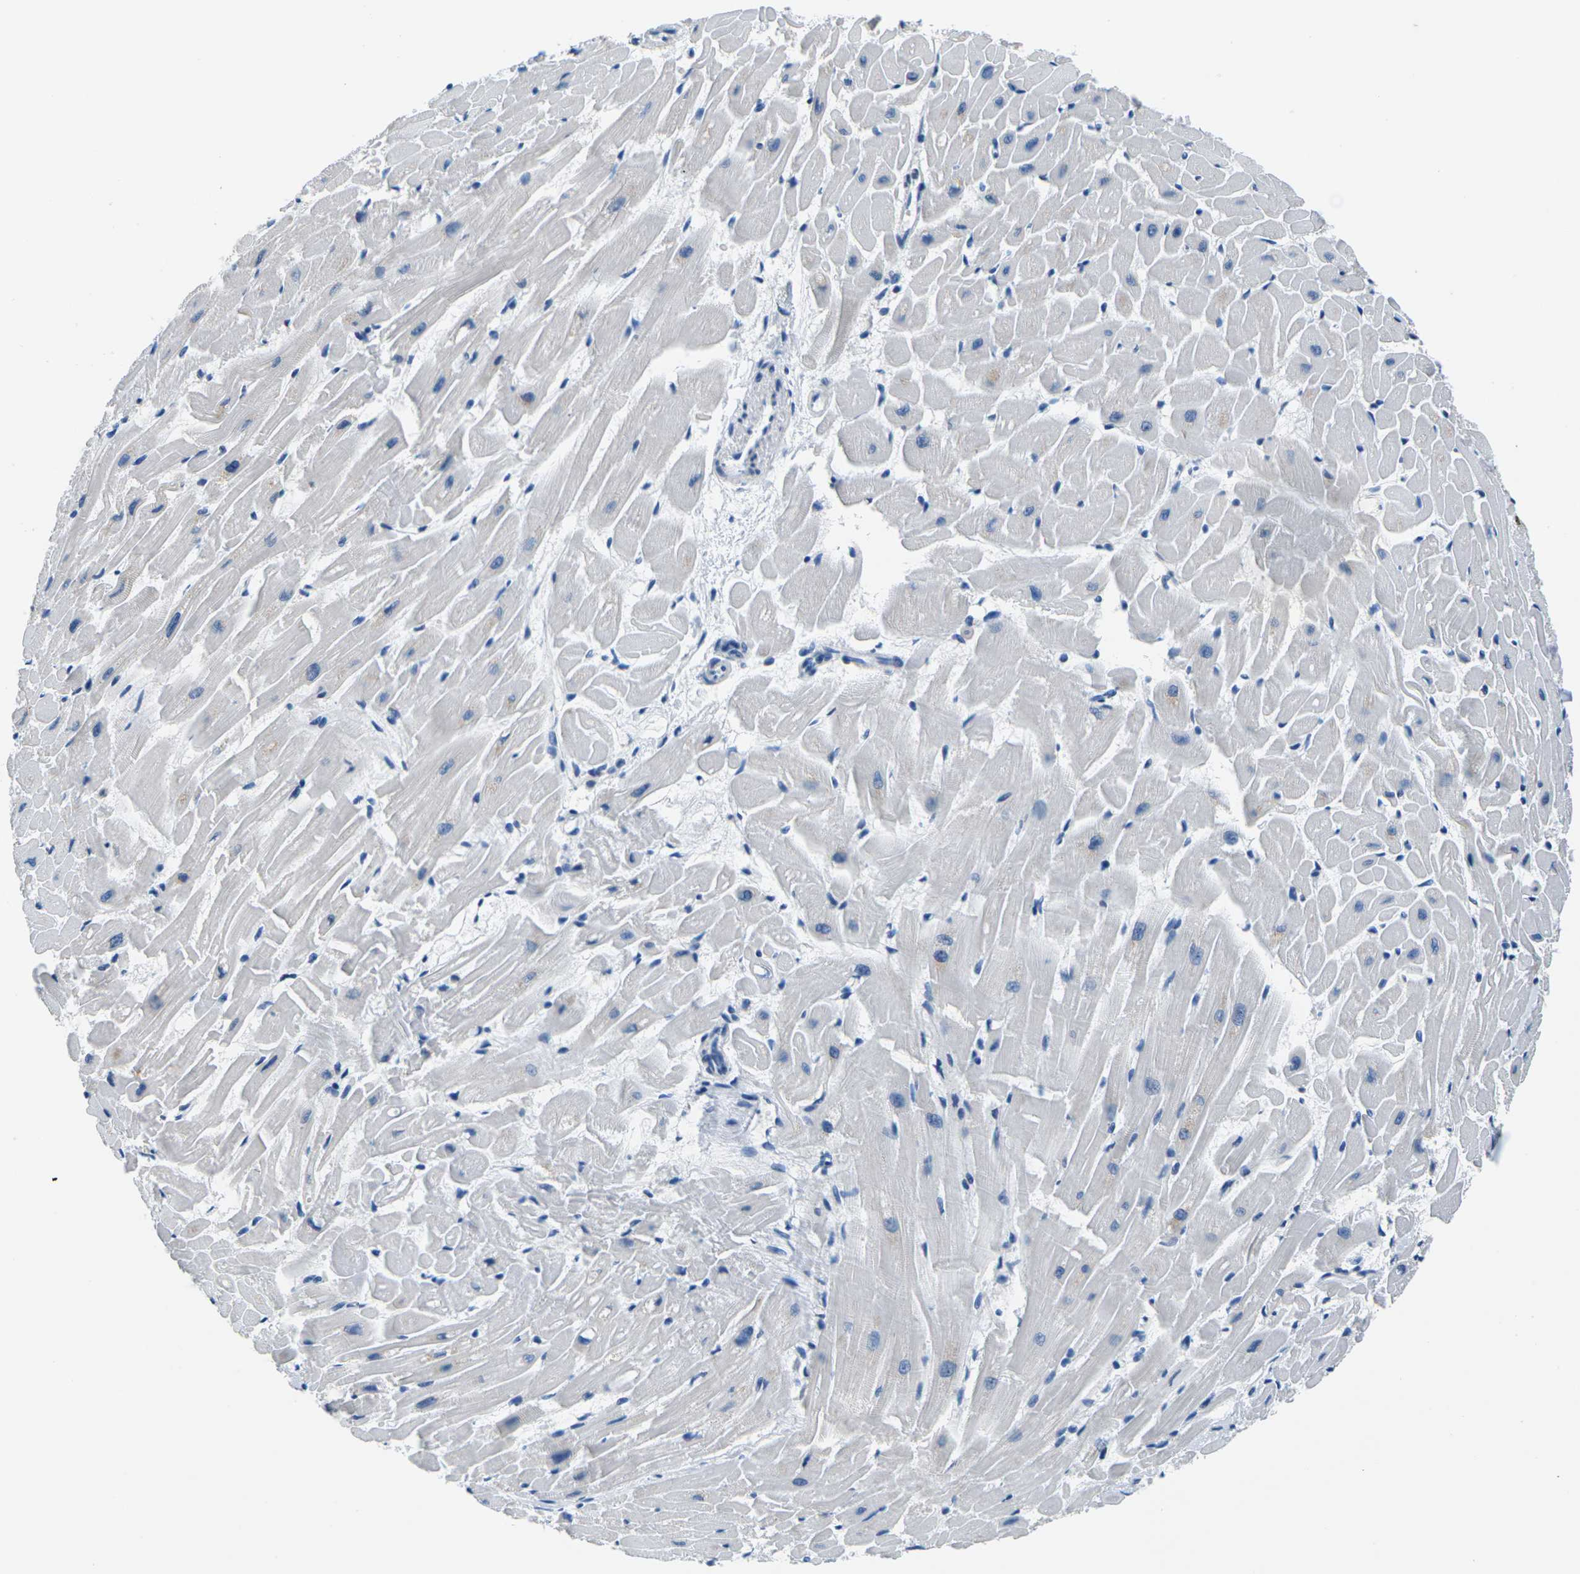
{"staining": {"intensity": "negative", "quantity": "none", "location": "none"}, "tissue": "heart muscle", "cell_type": "Cardiomyocytes", "image_type": "normal", "snomed": [{"axis": "morphology", "description": "Normal tissue, NOS"}, {"axis": "topography", "description": "Heart"}], "caption": "A high-resolution photomicrograph shows IHC staining of benign heart muscle, which exhibits no significant staining in cardiomyocytes. (Stains: DAB immunohistochemistry (IHC) with hematoxylin counter stain, Microscopy: brightfield microscopy at high magnification).", "gene": "UMOD", "patient": {"sex": "female", "age": 19}}